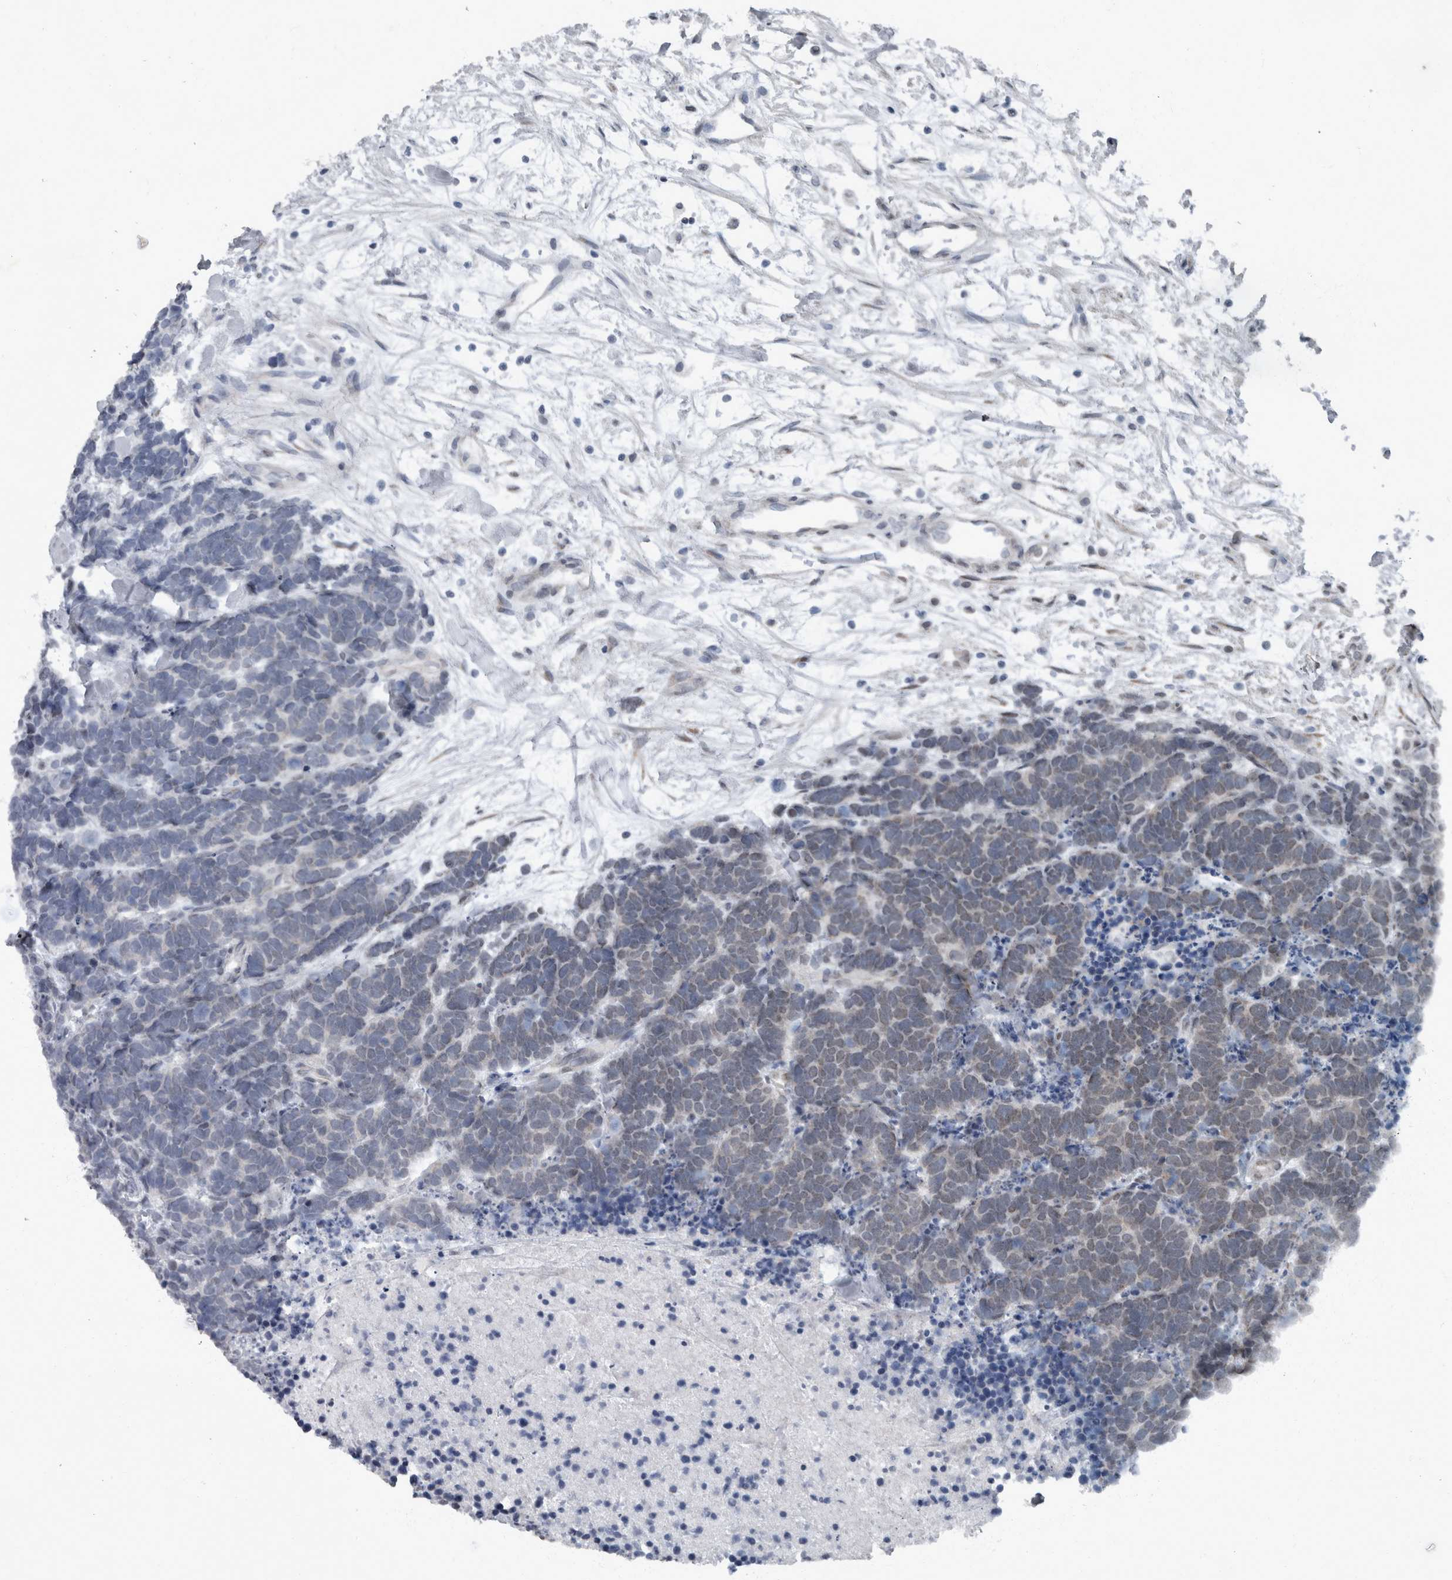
{"staining": {"intensity": "moderate", "quantity": "25%-75%", "location": "nuclear"}, "tissue": "carcinoid", "cell_type": "Tumor cells", "image_type": "cancer", "snomed": [{"axis": "morphology", "description": "Carcinoma, NOS"}, {"axis": "morphology", "description": "Carcinoid, malignant, NOS"}, {"axis": "topography", "description": "Urinary bladder"}], "caption": "Carcinoid tissue shows moderate nuclear staining in about 25%-75% of tumor cells (DAB (3,3'-diaminobenzidine) = brown stain, brightfield microscopy at high magnification).", "gene": "WDR33", "patient": {"sex": "male", "age": 57}}